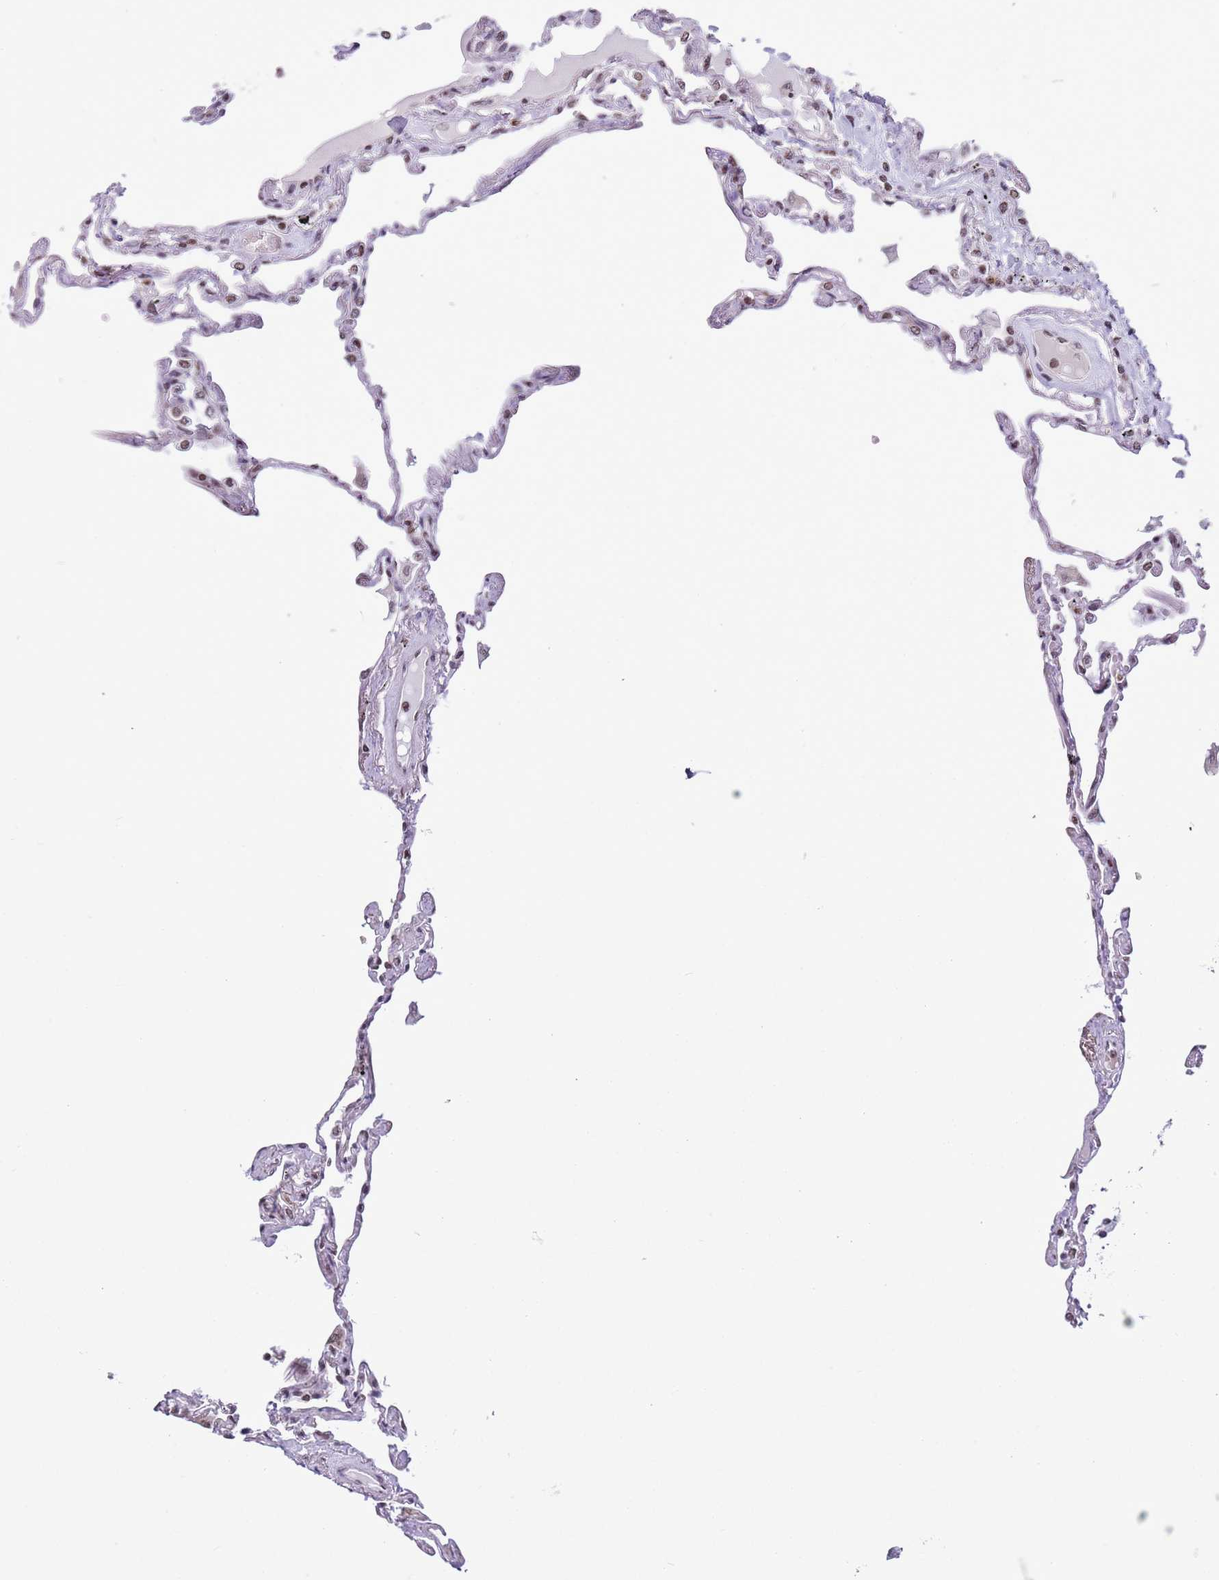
{"staining": {"intensity": "negative", "quantity": "none", "location": "none"}, "tissue": "lung", "cell_type": "Alveolar cells", "image_type": "normal", "snomed": [{"axis": "morphology", "description": "Normal tissue, NOS"}, {"axis": "topography", "description": "Lung"}], "caption": "High magnification brightfield microscopy of unremarkable lung stained with DAB (3,3'-diaminobenzidine) (brown) and counterstained with hematoxylin (blue): alveolar cells show no significant positivity.", "gene": "NRIP1", "patient": {"sex": "female", "age": 67}}